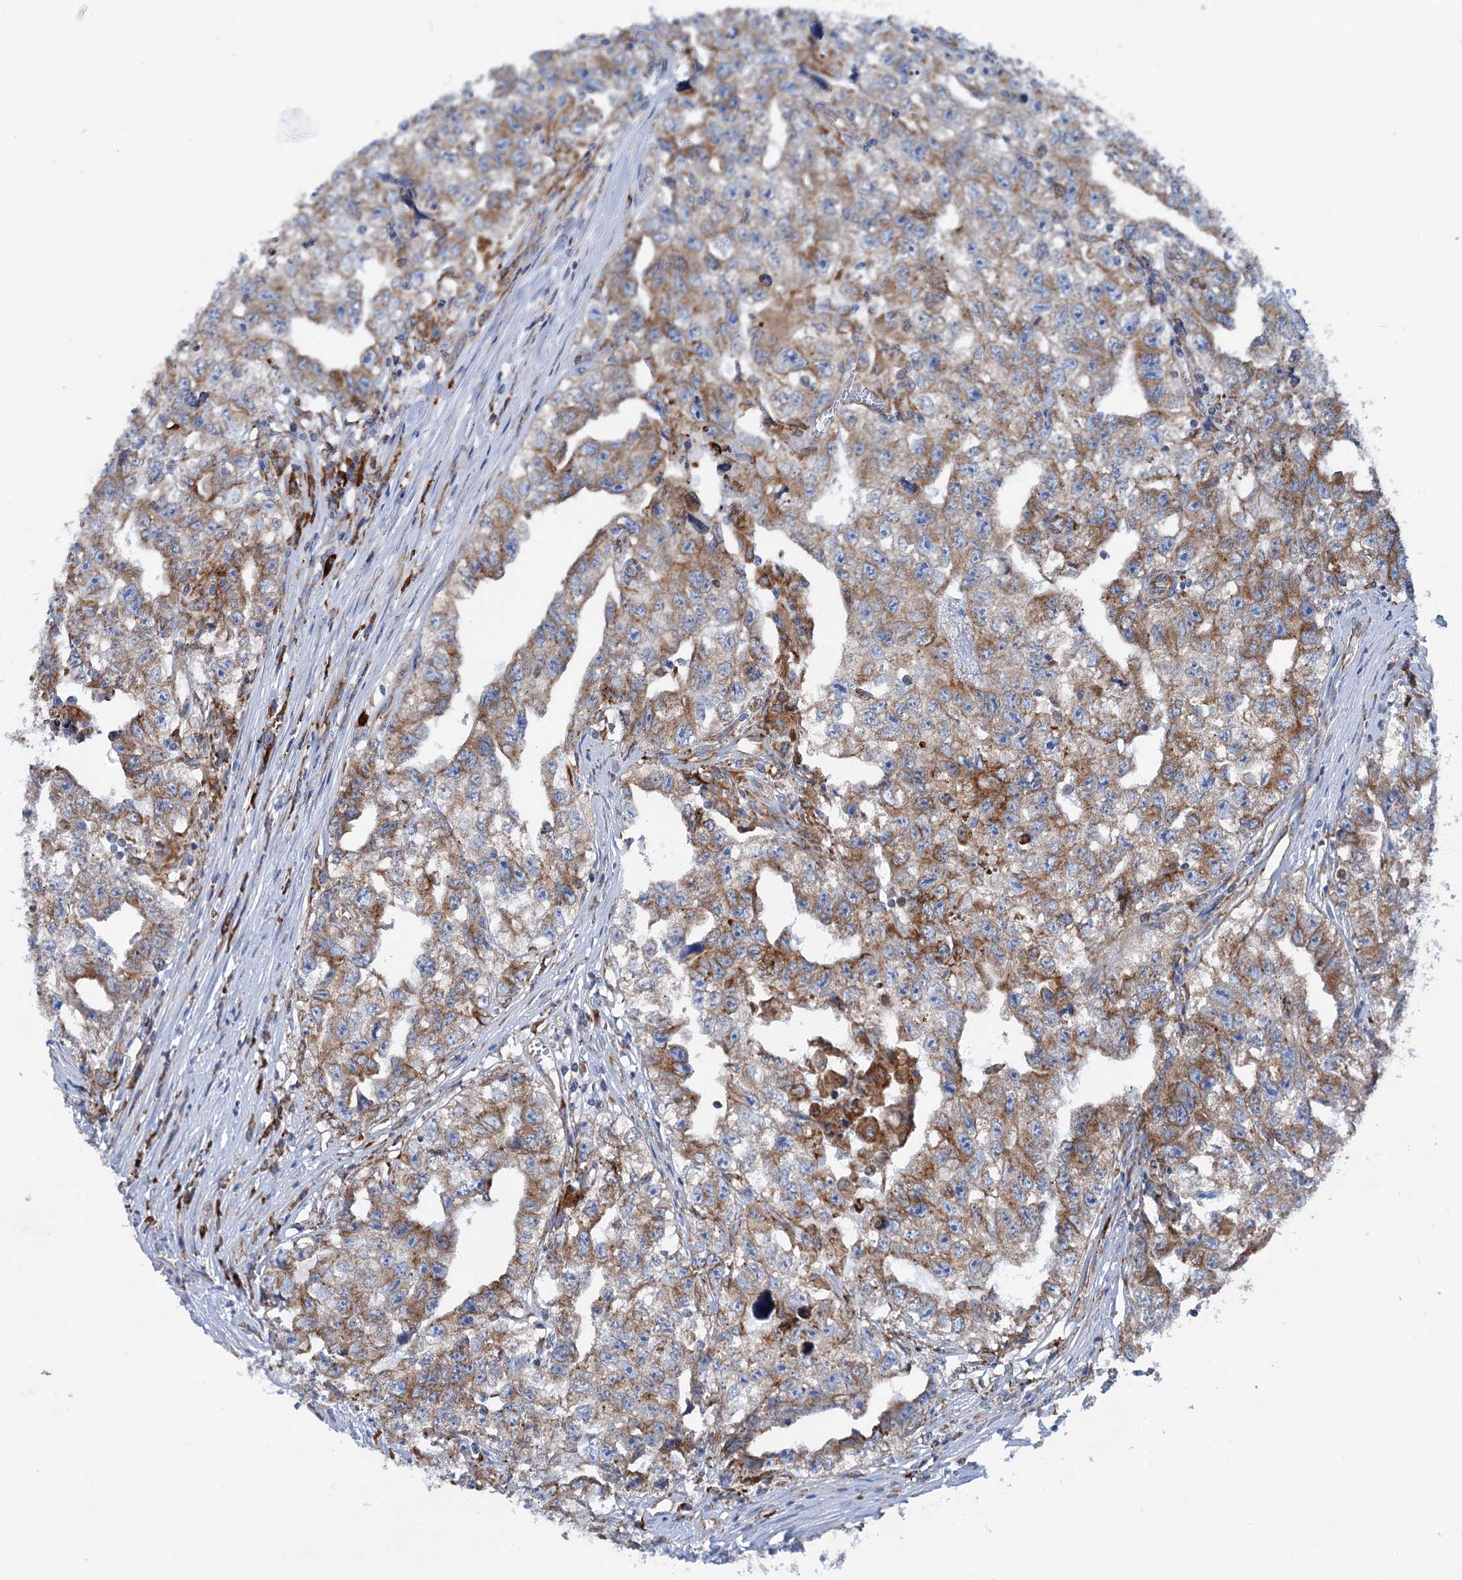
{"staining": {"intensity": "moderate", "quantity": ">75%", "location": "cytoplasmic/membranous"}, "tissue": "testis cancer", "cell_type": "Tumor cells", "image_type": "cancer", "snomed": [{"axis": "morphology", "description": "Seminoma, NOS"}, {"axis": "morphology", "description": "Carcinoma, Embryonal, NOS"}, {"axis": "topography", "description": "Testis"}], "caption": "Immunohistochemical staining of human embryonal carcinoma (testis) reveals medium levels of moderate cytoplasmic/membranous expression in about >75% of tumor cells. The protein of interest is shown in brown color, while the nuclei are stained blue.", "gene": "SHE", "patient": {"sex": "male", "age": 43}}